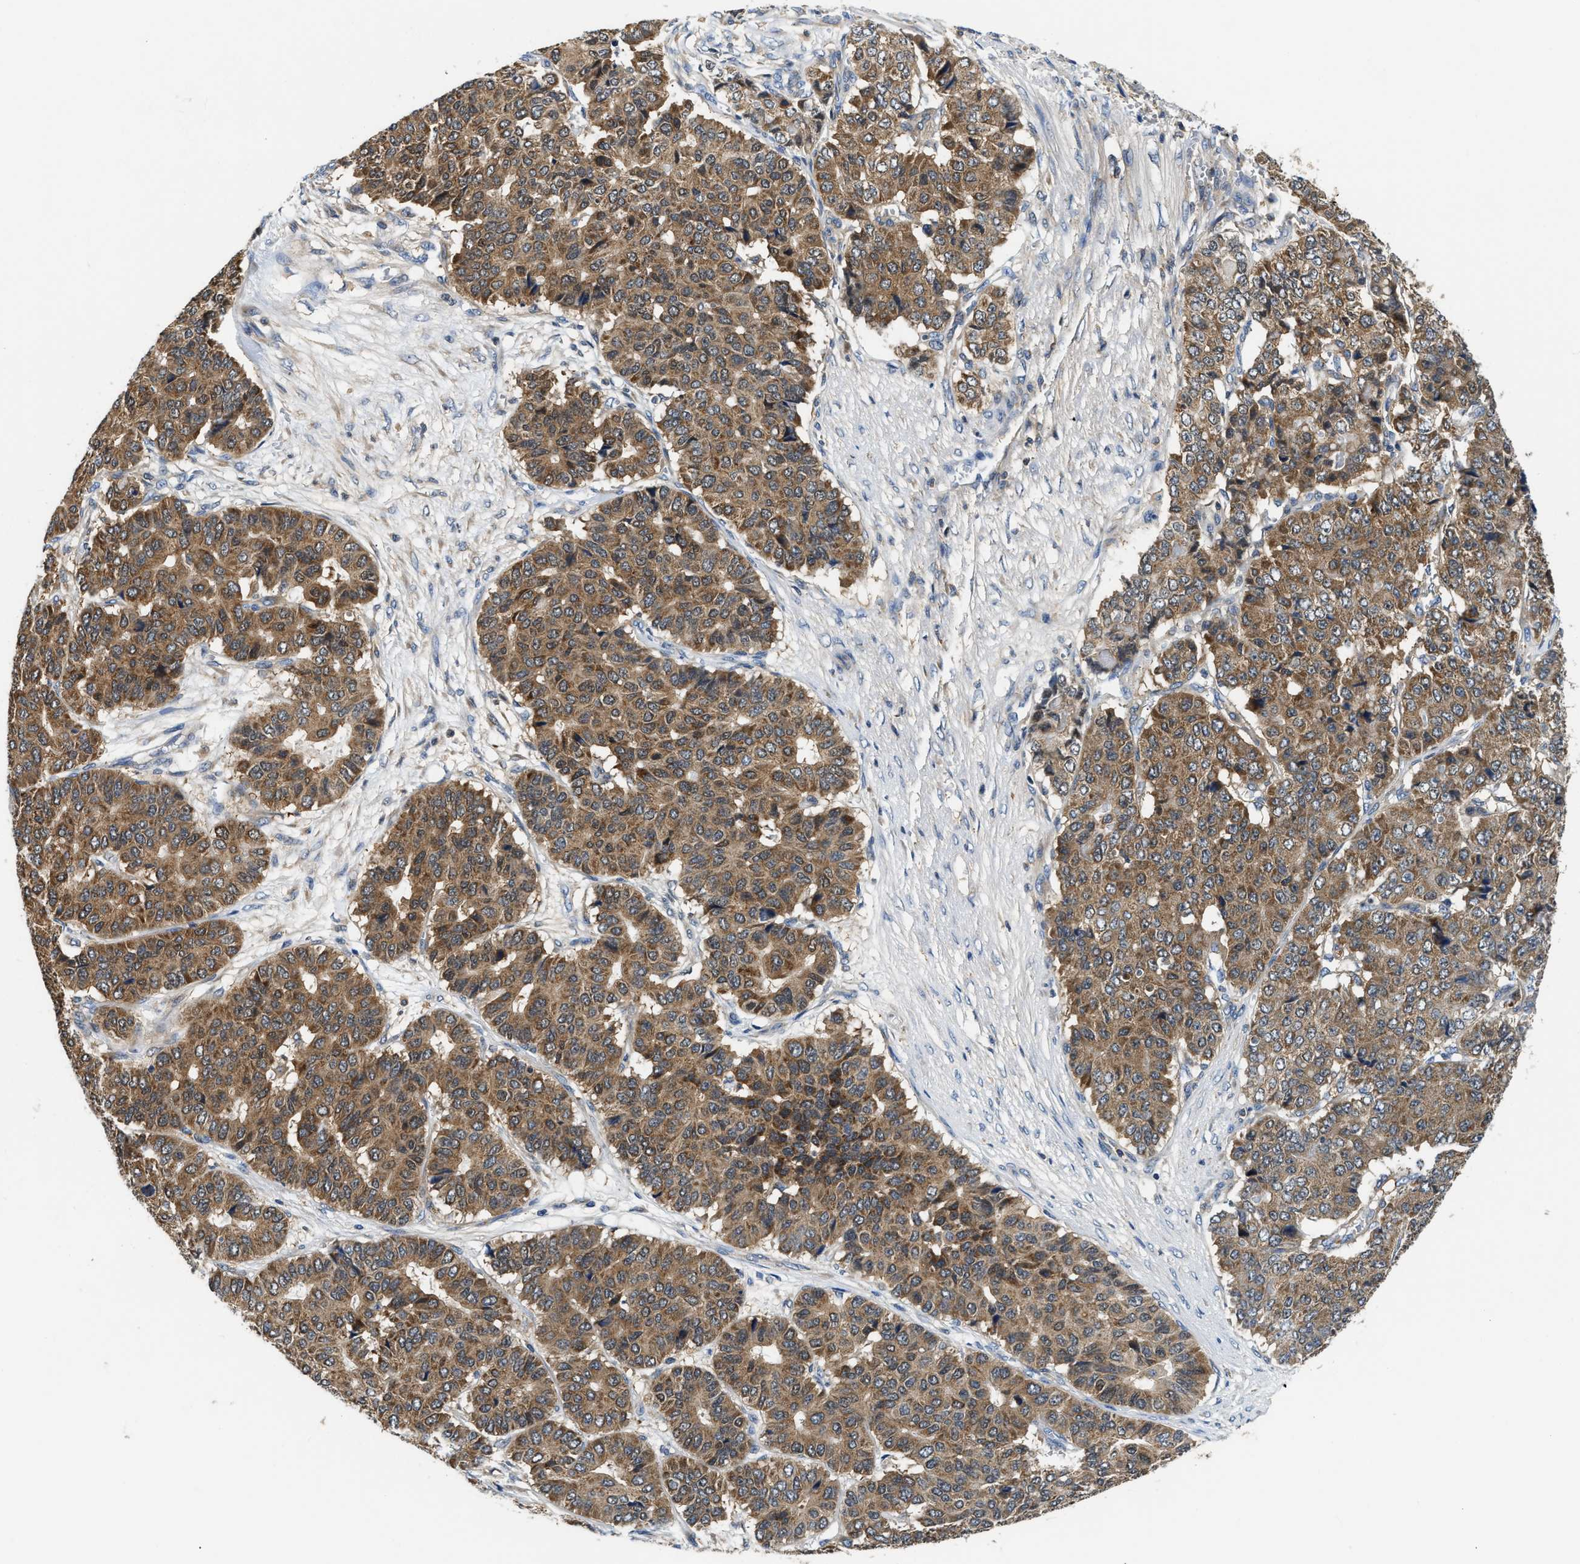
{"staining": {"intensity": "moderate", "quantity": ">75%", "location": "cytoplasmic/membranous"}, "tissue": "pancreatic cancer", "cell_type": "Tumor cells", "image_type": "cancer", "snomed": [{"axis": "morphology", "description": "Adenocarcinoma, NOS"}, {"axis": "topography", "description": "Pancreas"}], "caption": "Pancreatic adenocarcinoma stained with DAB (3,3'-diaminobenzidine) immunohistochemistry (IHC) demonstrates medium levels of moderate cytoplasmic/membranous staining in about >75% of tumor cells. The staining was performed using DAB to visualize the protein expression in brown, while the nuclei were stained in blue with hematoxylin (Magnification: 20x).", "gene": "CCM2", "patient": {"sex": "male", "age": 50}}